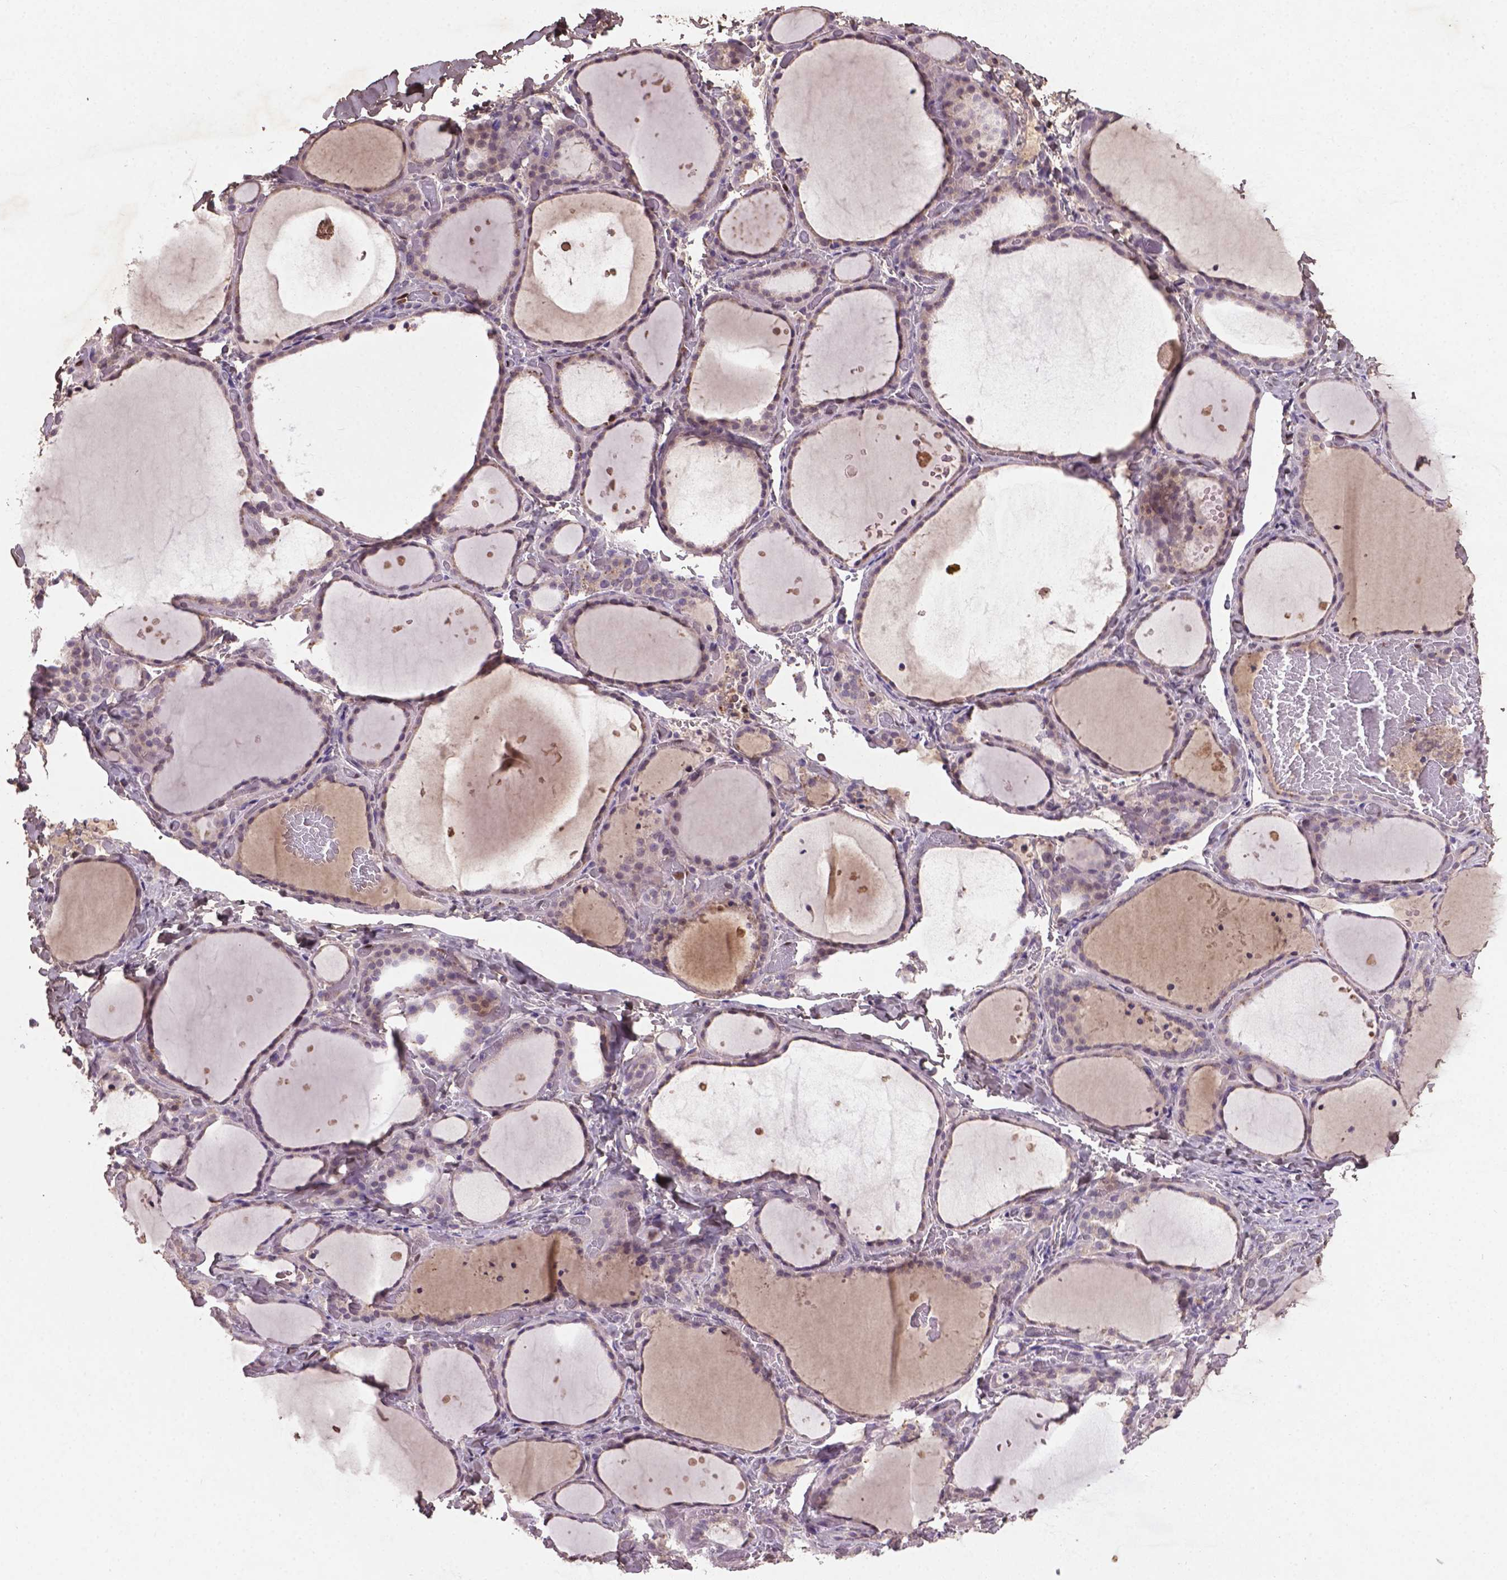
{"staining": {"intensity": "negative", "quantity": "none", "location": "none"}, "tissue": "thyroid gland", "cell_type": "Glandular cells", "image_type": "normal", "snomed": [{"axis": "morphology", "description": "Normal tissue, NOS"}, {"axis": "topography", "description": "Thyroid gland"}], "caption": "DAB (3,3'-diaminobenzidine) immunohistochemical staining of normal human thyroid gland shows no significant staining in glandular cells. (Stains: DAB (3,3'-diaminobenzidine) immunohistochemistry (IHC) with hematoxylin counter stain, Microscopy: brightfield microscopy at high magnification).", "gene": "SOX17", "patient": {"sex": "female", "age": 36}}